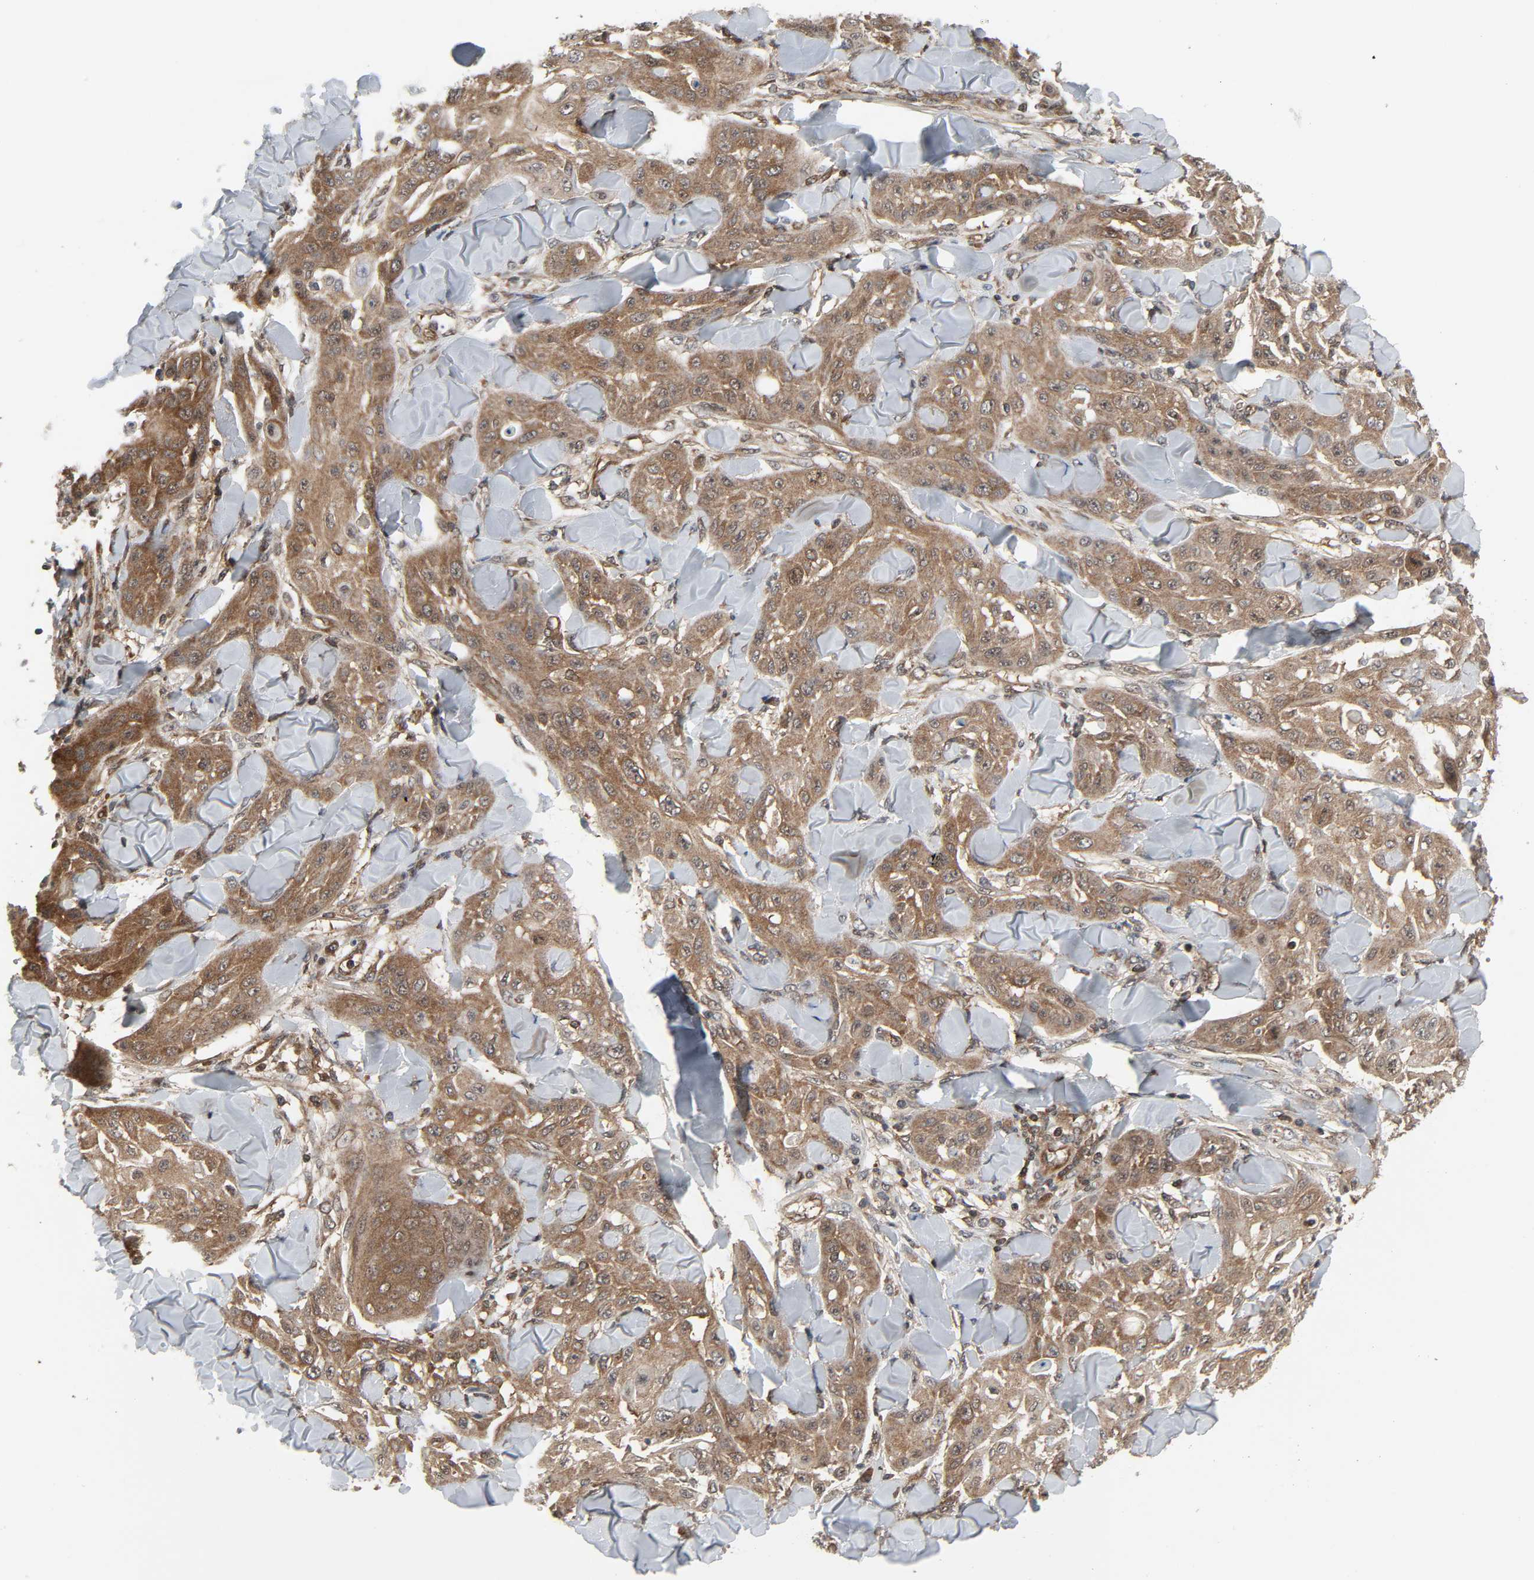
{"staining": {"intensity": "moderate", "quantity": ">75%", "location": "cytoplasmic/membranous"}, "tissue": "skin cancer", "cell_type": "Tumor cells", "image_type": "cancer", "snomed": [{"axis": "morphology", "description": "Squamous cell carcinoma, NOS"}, {"axis": "topography", "description": "Skin"}], "caption": "This is a photomicrograph of immunohistochemistry staining of skin cancer, which shows moderate staining in the cytoplasmic/membranous of tumor cells.", "gene": "GSK3A", "patient": {"sex": "male", "age": 24}}